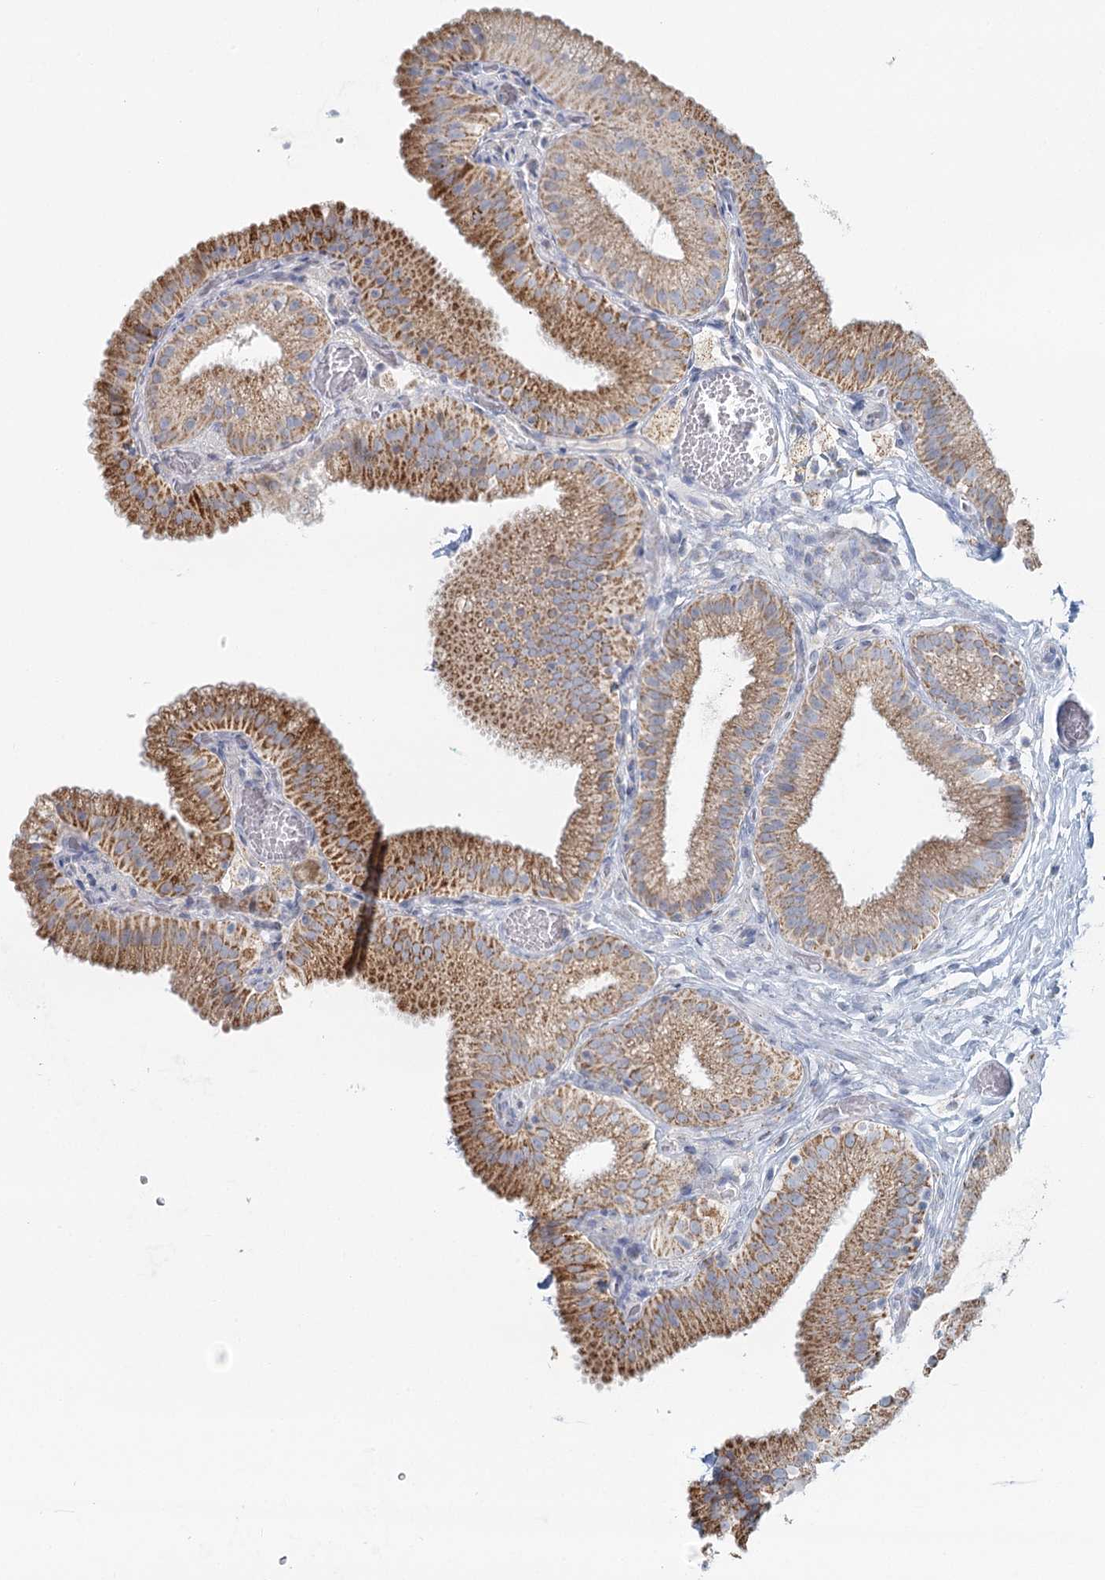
{"staining": {"intensity": "moderate", "quantity": ">75%", "location": "cytoplasmic/membranous"}, "tissue": "gallbladder", "cell_type": "Glandular cells", "image_type": "normal", "snomed": [{"axis": "morphology", "description": "Normal tissue, NOS"}, {"axis": "topography", "description": "Gallbladder"}], "caption": "The micrograph shows immunohistochemical staining of benign gallbladder. There is moderate cytoplasmic/membranous expression is seen in about >75% of glandular cells. The protein is stained brown, and the nuclei are stained in blue (DAB (3,3'-diaminobenzidine) IHC with brightfield microscopy, high magnification).", "gene": "BPHL", "patient": {"sex": "male", "age": 54}}